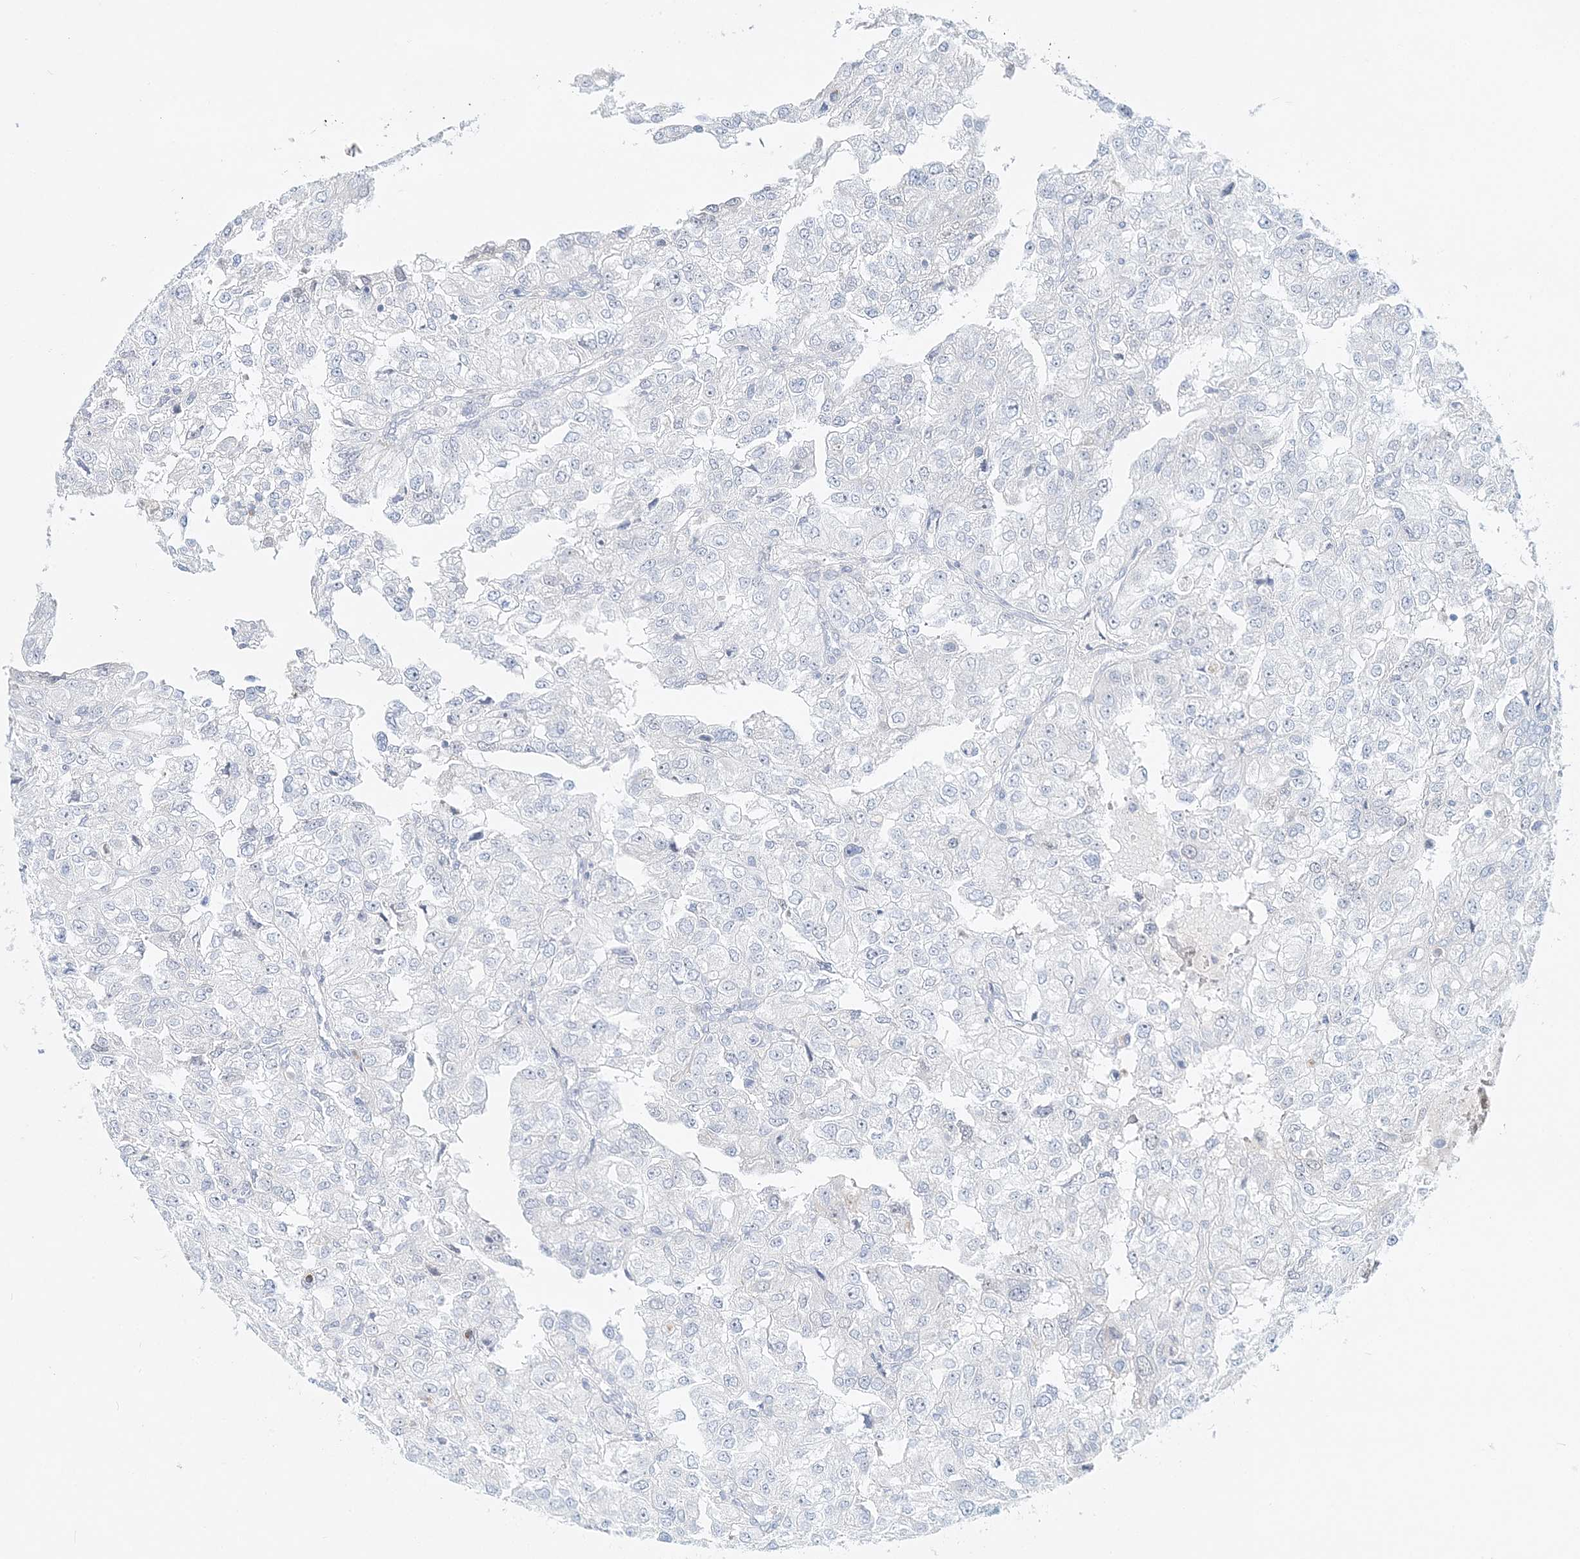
{"staining": {"intensity": "negative", "quantity": "none", "location": "none"}, "tissue": "renal cancer", "cell_type": "Tumor cells", "image_type": "cancer", "snomed": [{"axis": "morphology", "description": "Adenocarcinoma, NOS"}, {"axis": "topography", "description": "Kidney"}], "caption": "DAB (3,3'-diaminobenzidine) immunohistochemical staining of adenocarcinoma (renal) exhibits no significant expression in tumor cells.", "gene": "DNAH5", "patient": {"sex": "female", "age": 54}}